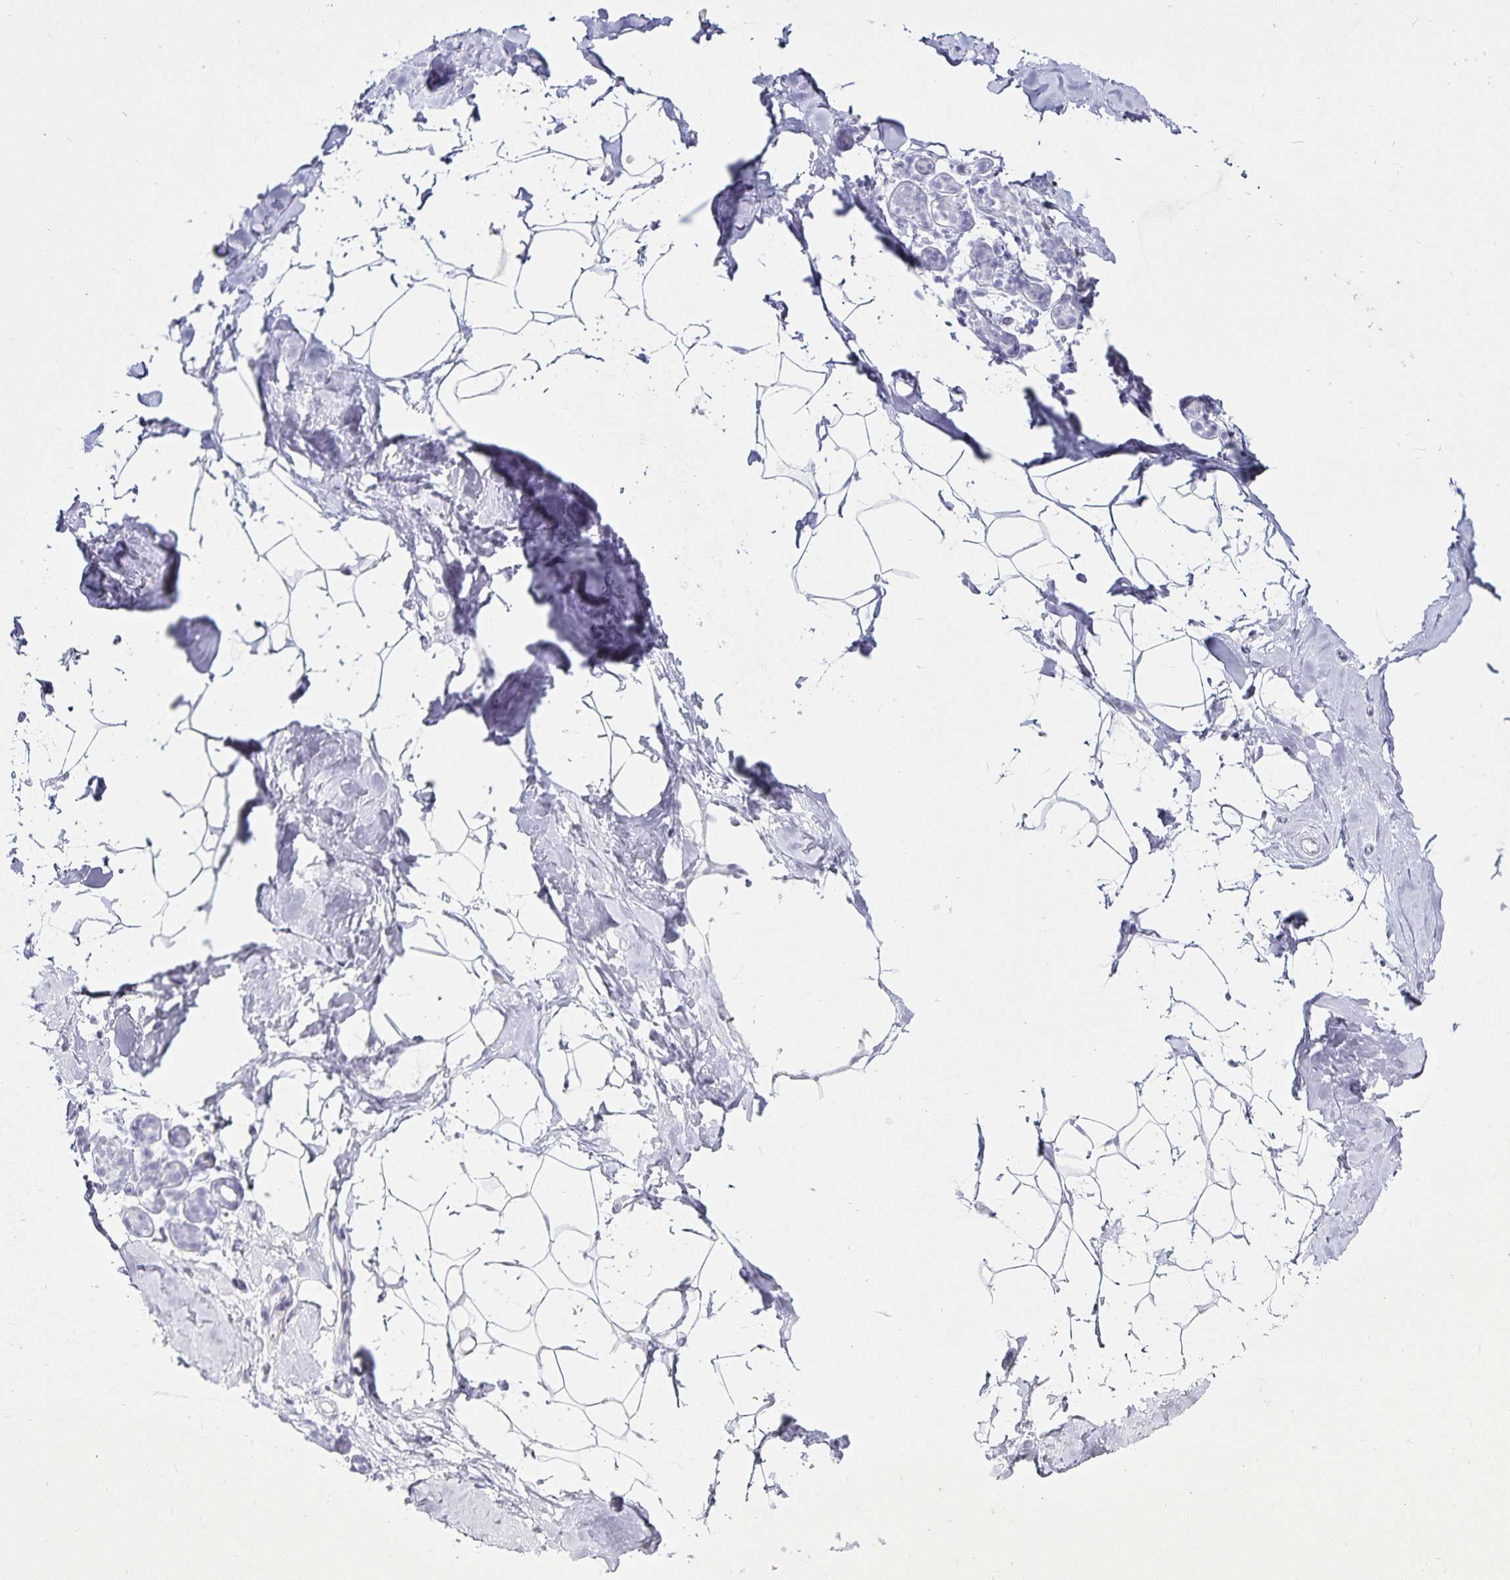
{"staining": {"intensity": "negative", "quantity": "none", "location": "none"}, "tissue": "breast", "cell_type": "Adipocytes", "image_type": "normal", "snomed": [{"axis": "morphology", "description": "Normal tissue, NOS"}, {"axis": "topography", "description": "Breast"}], "caption": "Micrograph shows no protein positivity in adipocytes of unremarkable breast. Brightfield microscopy of immunohistochemistry (IHC) stained with DAB (brown) and hematoxylin (blue), captured at high magnification.", "gene": "DEFA6", "patient": {"sex": "female", "age": 32}}